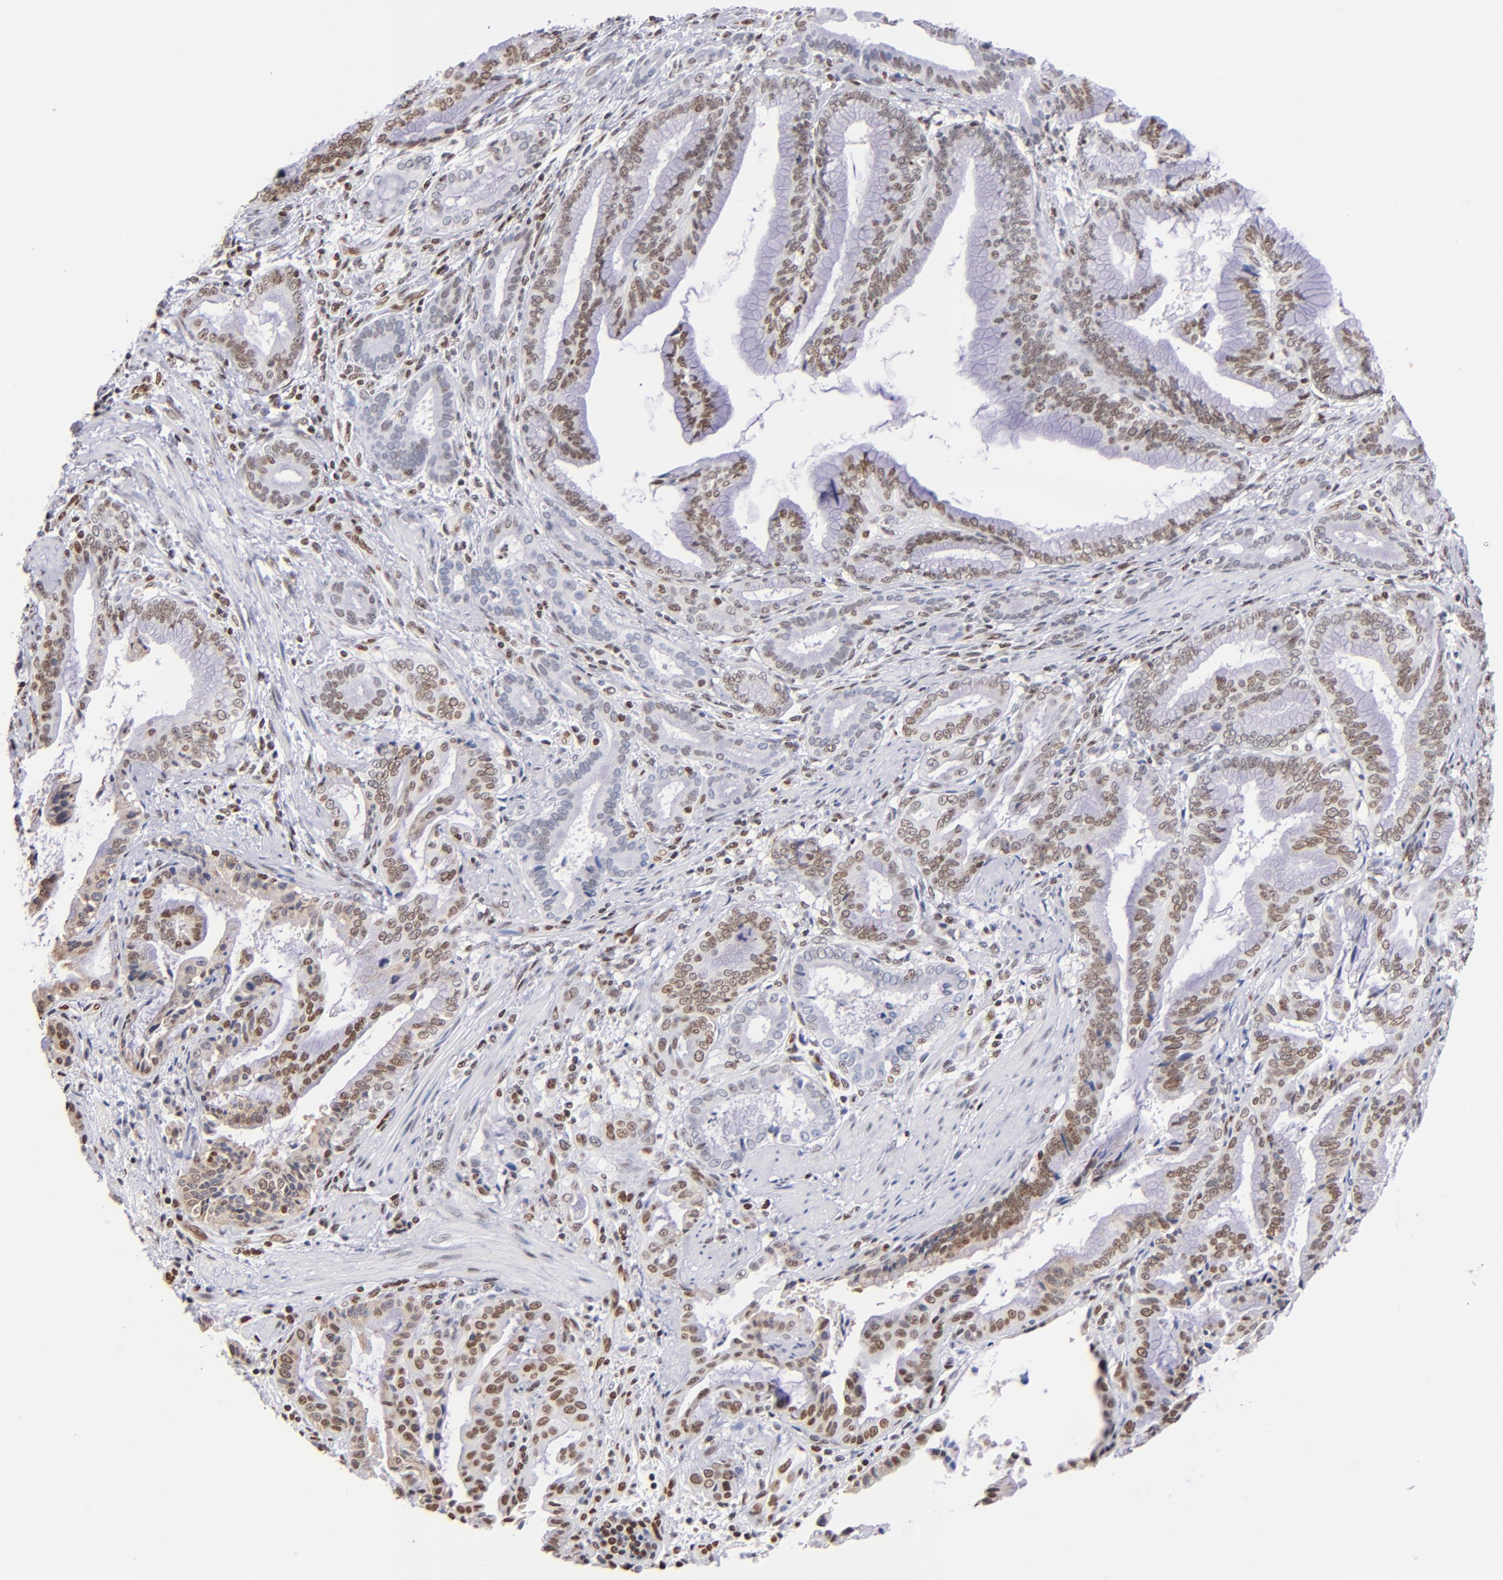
{"staining": {"intensity": "weak", "quantity": "25%-75%", "location": "nuclear"}, "tissue": "pancreatic cancer", "cell_type": "Tumor cells", "image_type": "cancer", "snomed": [{"axis": "morphology", "description": "Adenocarcinoma, NOS"}, {"axis": "topography", "description": "Pancreas"}], "caption": "This is a histology image of immunohistochemistry (IHC) staining of pancreatic cancer, which shows weak expression in the nuclear of tumor cells.", "gene": "IFI16", "patient": {"sex": "female", "age": 64}}